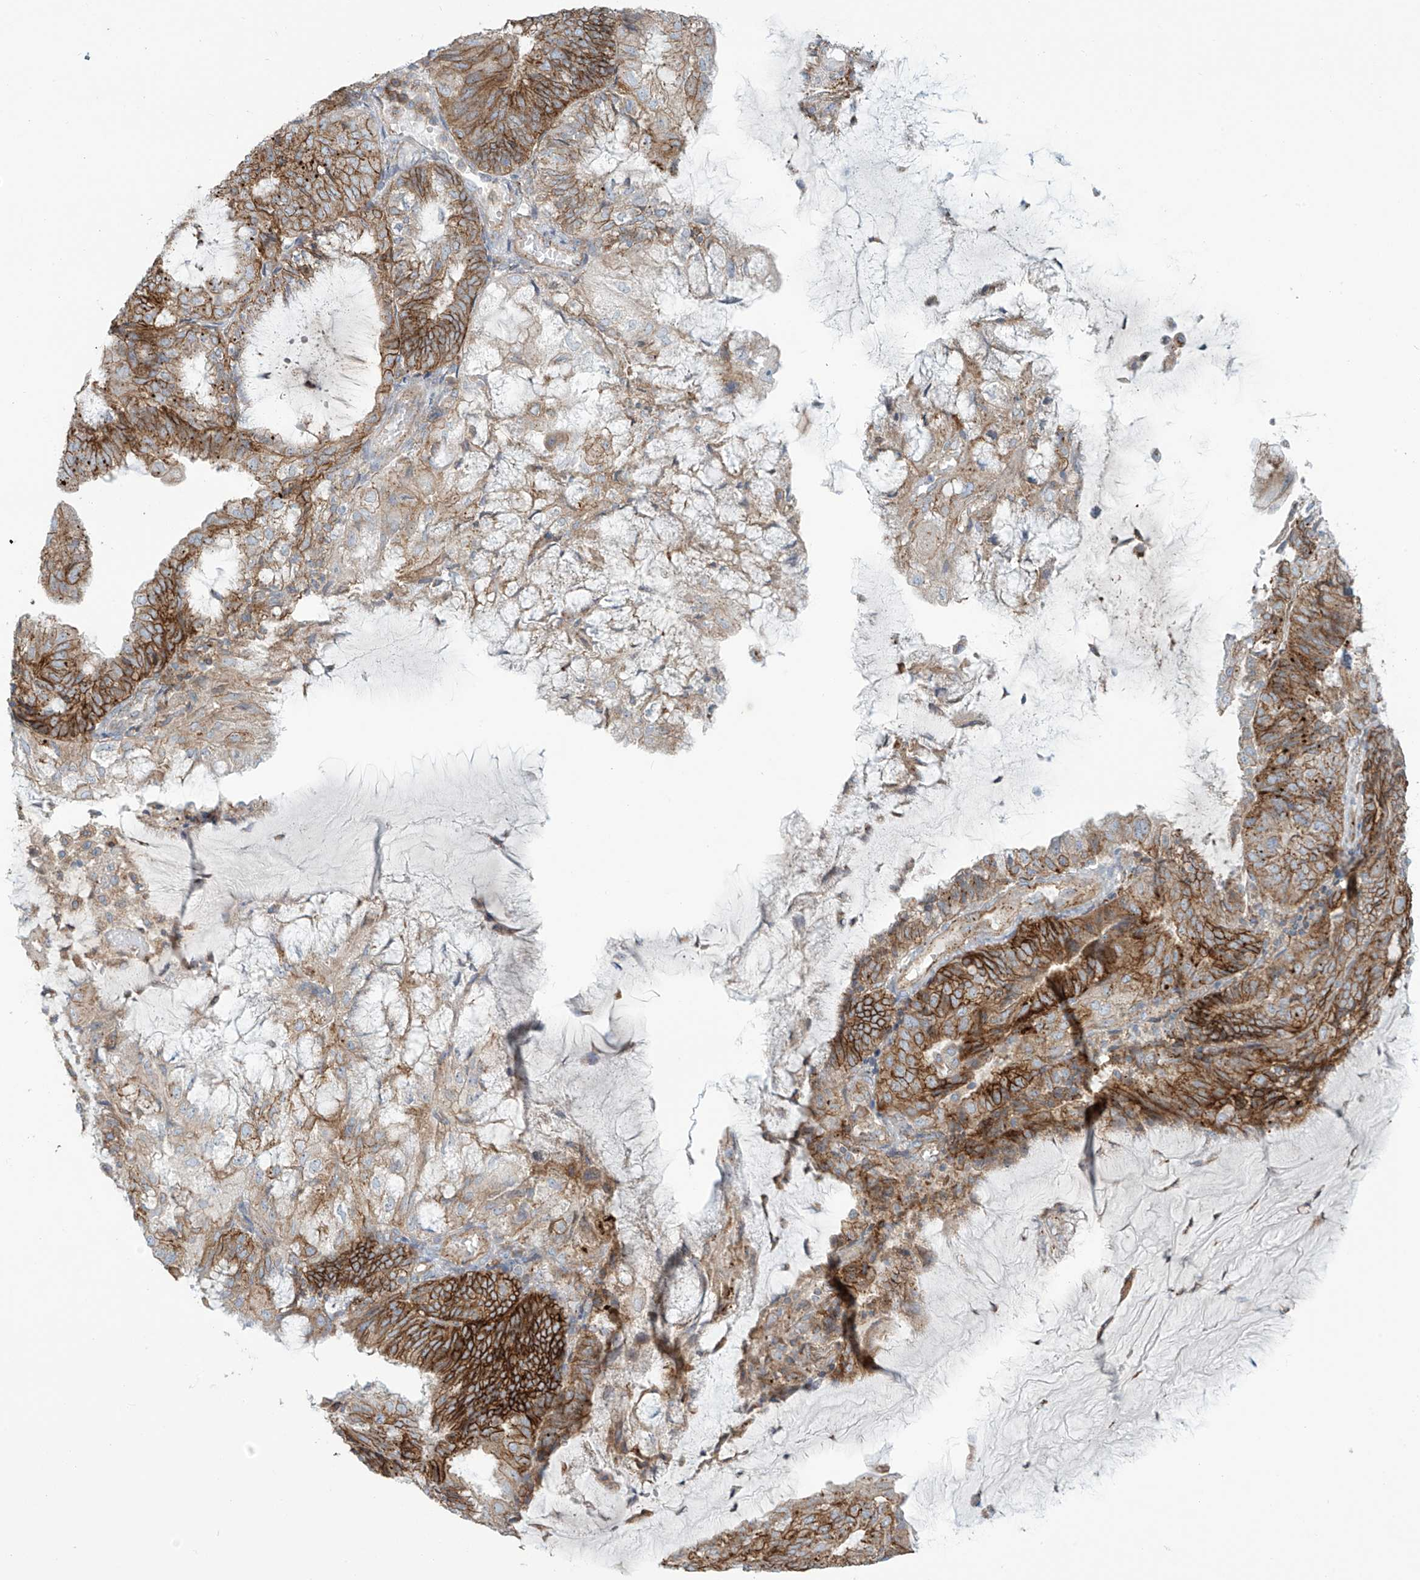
{"staining": {"intensity": "strong", "quantity": "25%-75%", "location": "cytoplasmic/membranous"}, "tissue": "endometrial cancer", "cell_type": "Tumor cells", "image_type": "cancer", "snomed": [{"axis": "morphology", "description": "Adenocarcinoma, NOS"}, {"axis": "topography", "description": "Endometrium"}], "caption": "Protein staining of endometrial cancer (adenocarcinoma) tissue shows strong cytoplasmic/membranous positivity in approximately 25%-75% of tumor cells.", "gene": "LZTS3", "patient": {"sex": "female", "age": 81}}